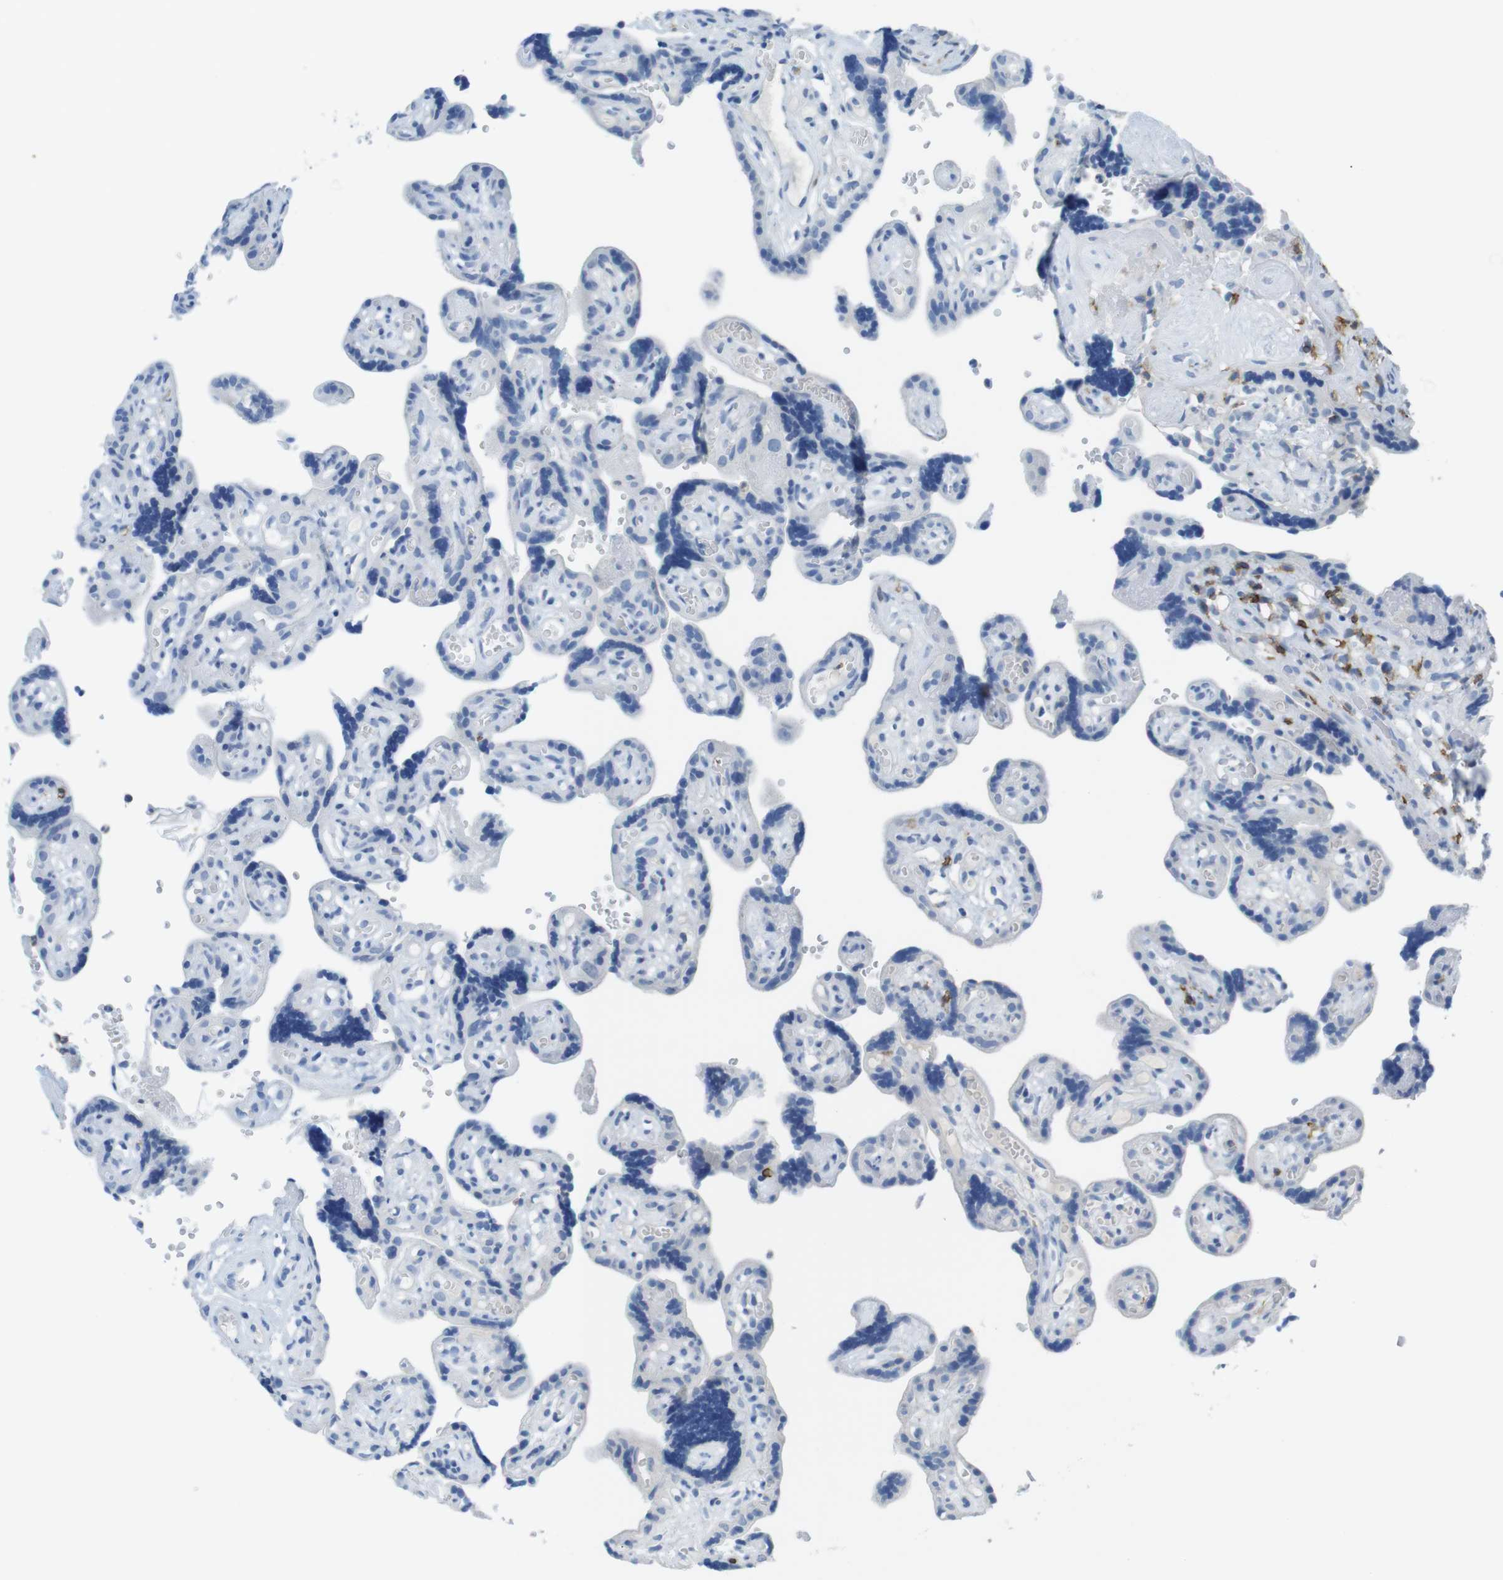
{"staining": {"intensity": "negative", "quantity": "none", "location": "none"}, "tissue": "placenta", "cell_type": "Trophoblastic cells", "image_type": "normal", "snomed": [{"axis": "morphology", "description": "Normal tissue, NOS"}, {"axis": "topography", "description": "Placenta"}], "caption": "The histopathology image reveals no significant staining in trophoblastic cells of placenta. Nuclei are stained in blue.", "gene": "CD5", "patient": {"sex": "female", "age": 30}}